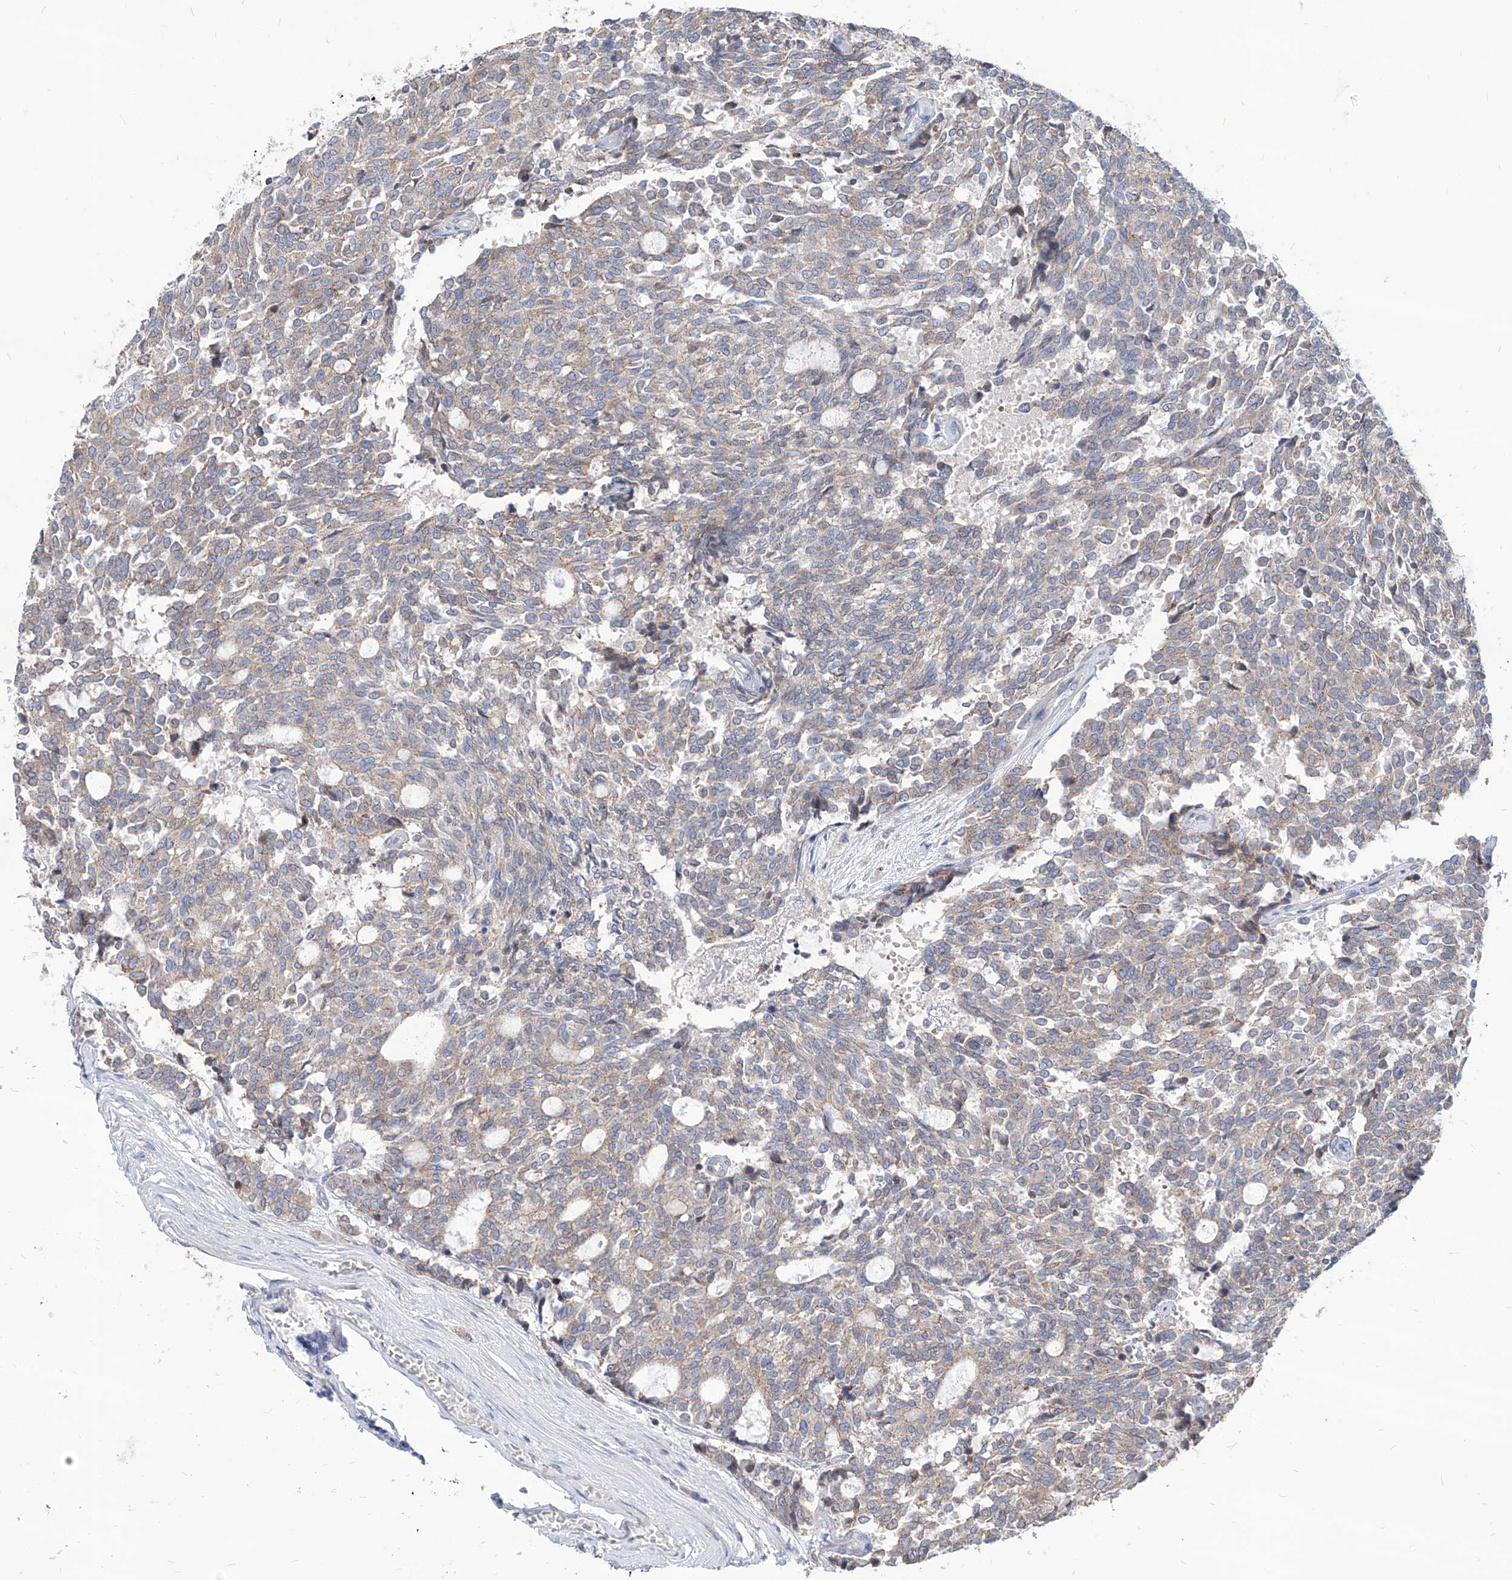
{"staining": {"intensity": "weak", "quantity": "25%-75%", "location": "cytoplasmic/membranous"}, "tissue": "carcinoid", "cell_type": "Tumor cells", "image_type": "cancer", "snomed": [{"axis": "morphology", "description": "Carcinoid, malignant, NOS"}, {"axis": "topography", "description": "Pancreas"}], "caption": "A brown stain shows weak cytoplasmic/membranous staining of a protein in carcinoid (malignant) tumor cells. (brown staining indicates protein expression, while blue staining denotes nuclei).", "gene": "AGPS", "patient": {"sex": "female", "age": 54}}